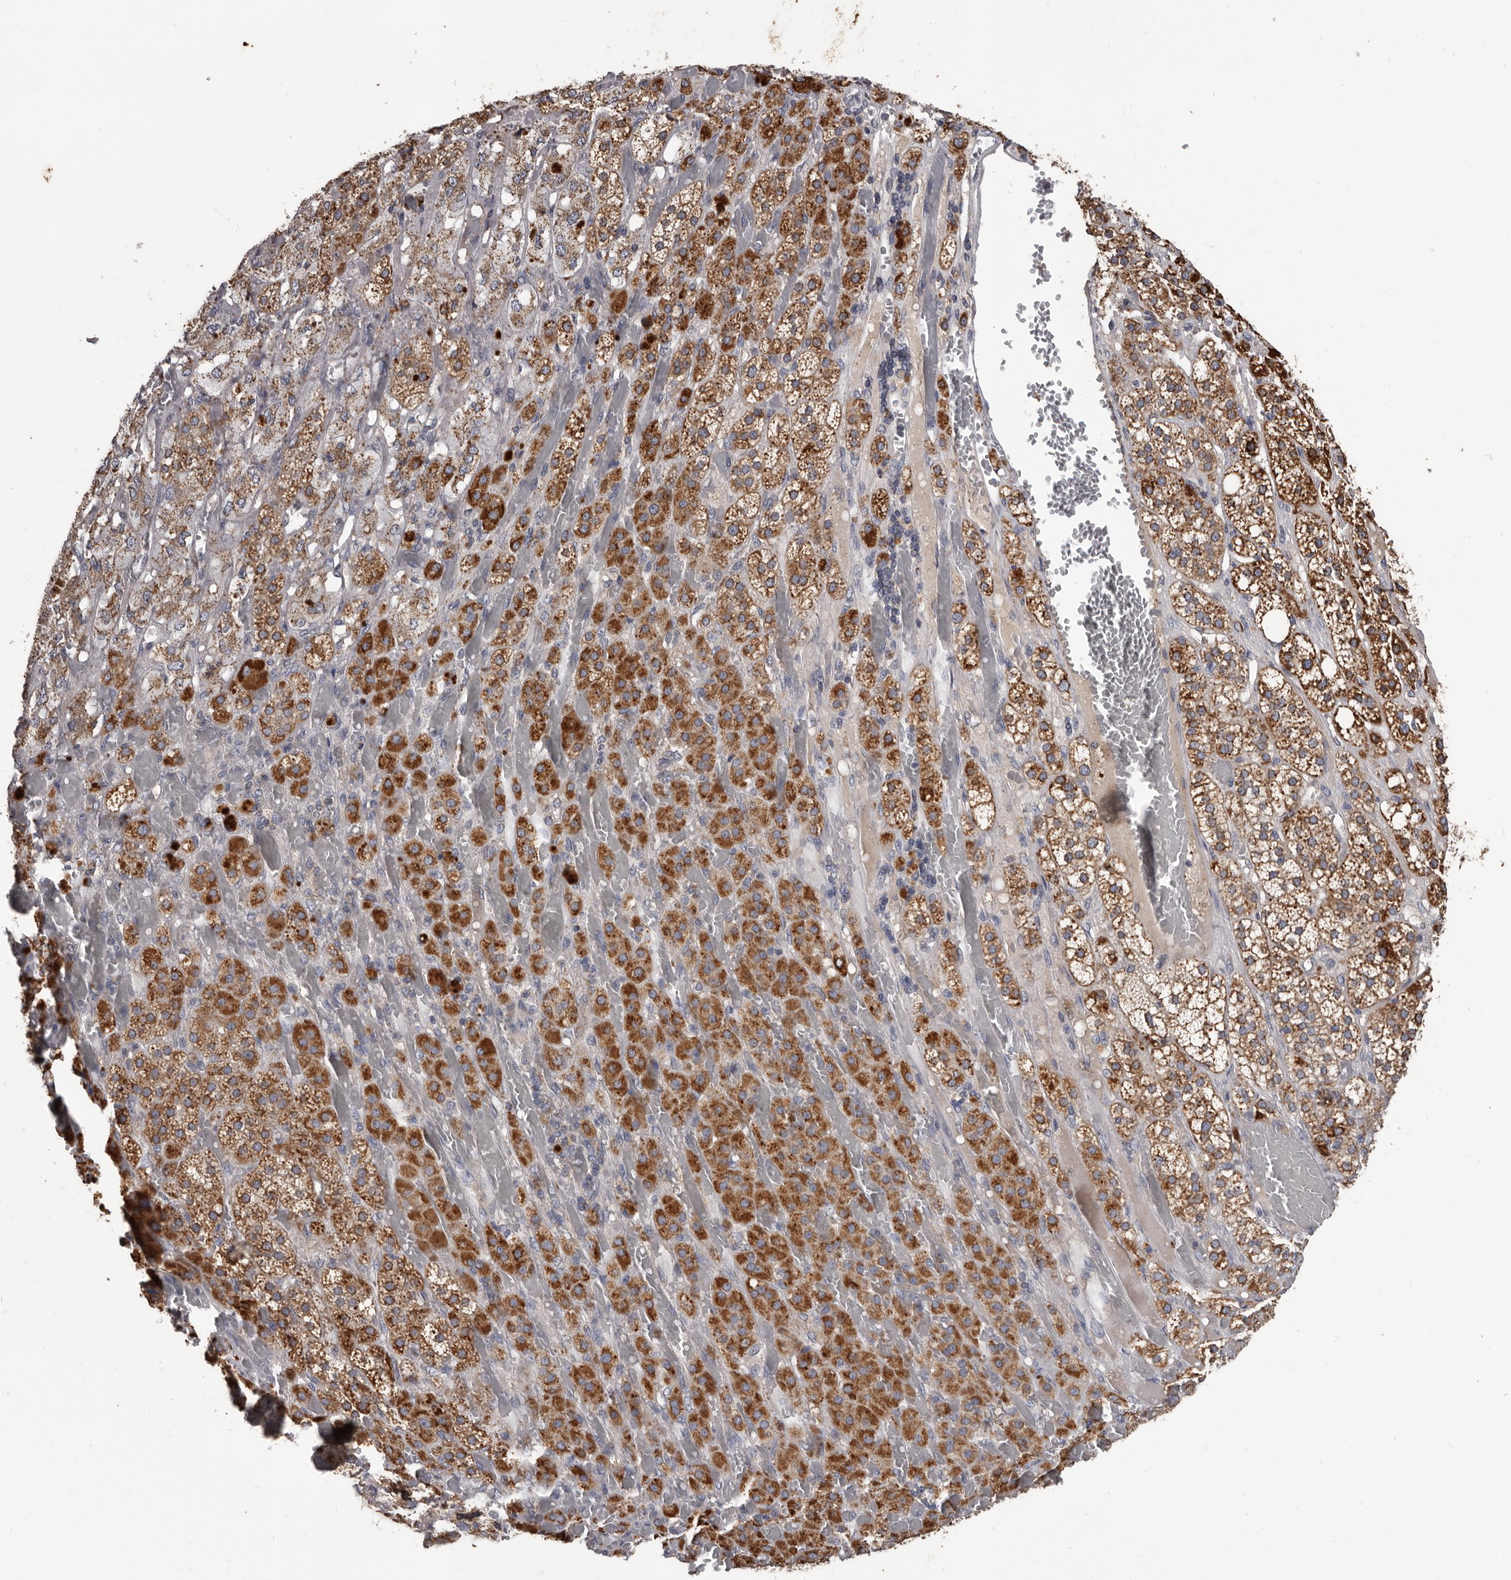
{"staining": {"intensity": "moderate", "quantity": ">75%", "location": "cytoplasmic/membranous"}, "tissue": "adrenal gland", "cell_type": "Glandular cells", "image_type": "normal", "snomed": [{"axis": "morphology", "description": "Normal tissue, NOS"}, {"axis": "topography", "description": "Adrenal gland"}], "caption": "Immunohistochemistry of unremarkable human adrenal gland reveals medium levels of moderate cytoplasmic/membranous positivity in about >75% of glandular cells.", "gene": "ALDH5A1", "patient": {"sex": "female", "age": 59}}